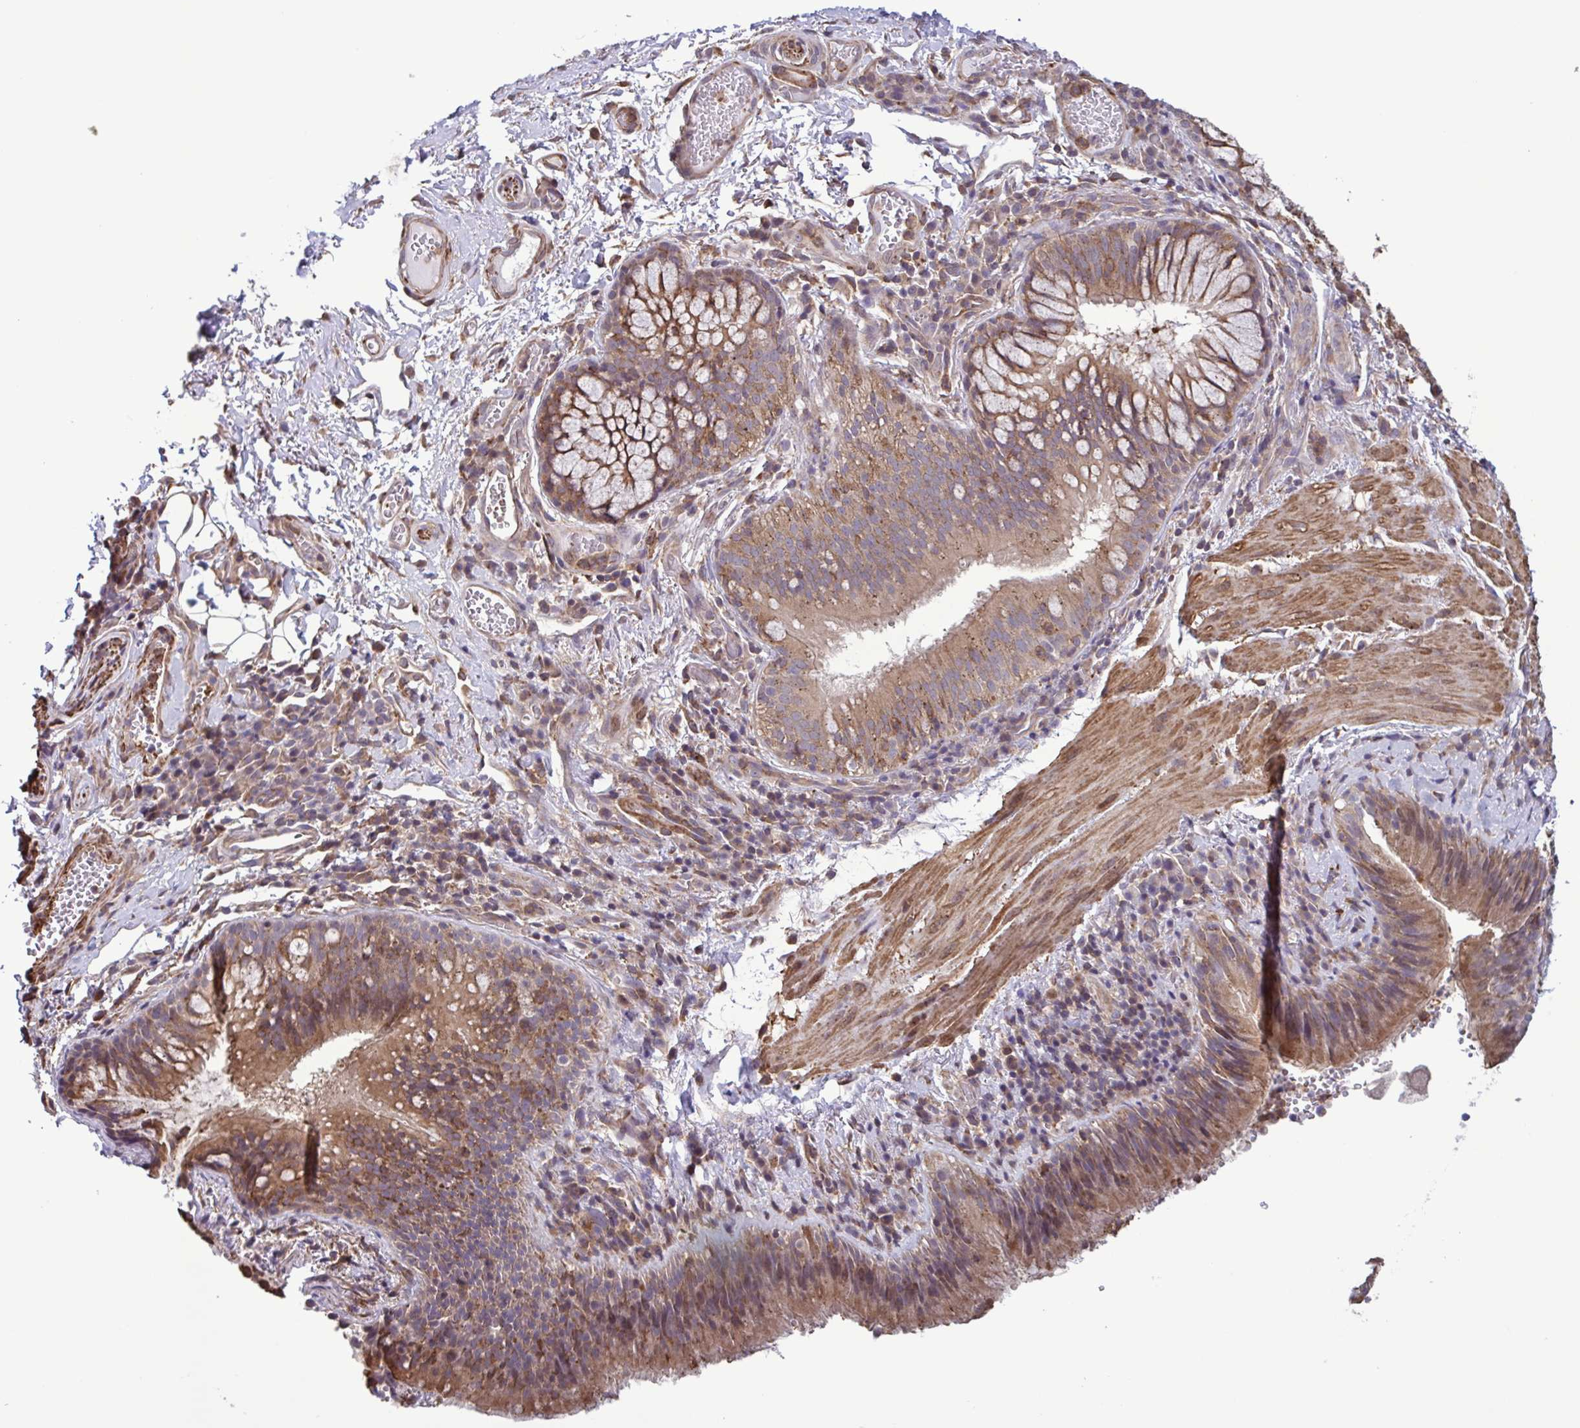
{"staining": {"intensity": "moderate", "quantity": ">75%", "location": "cytoplasmic/membranous"}, "tissue": "bronchus", "cell_type": "Respiratory epithelial cells", "image_type": "normal", "snomed": [{"axis": "morphology", "description": "Normal tissue, NOS"}, {"axis": "topography", "description": "Lymph node"}, {"axis": "topography", "description": "Bronchus"}], "caption": "Moderate cytoplasmic/membranous protein staining is seen in about >75% of respiratory epithelial cells in bronchus. (DAB IHC, brown staining for protein, blue staining for nuclei).", "gene": "ZNF200", "patient": {"sex": "male", "age": 56}}